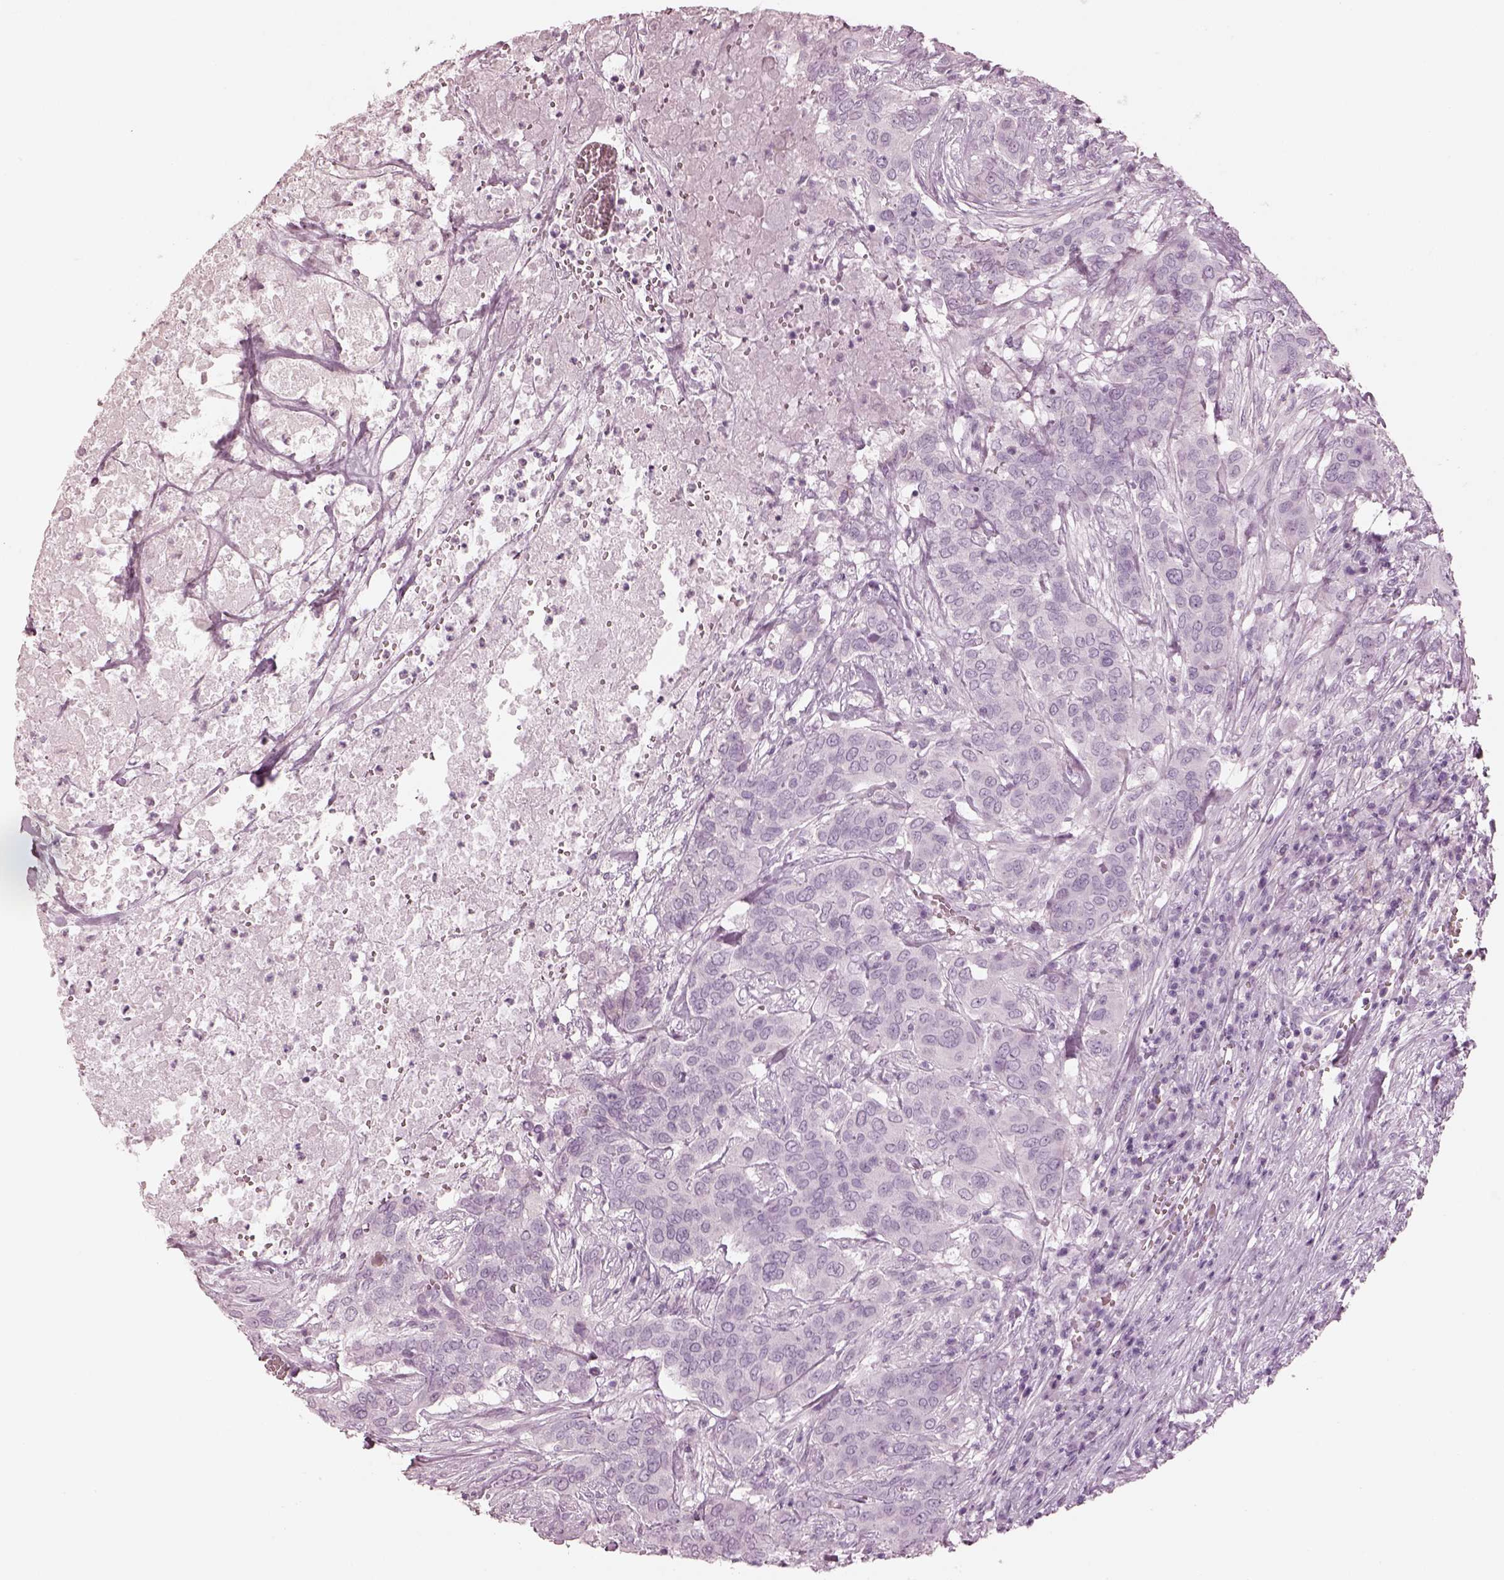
{"staining": {"intensity": "negative", "quantity": "none", "location": "none"}, "tissue": "urothelial cancer", "cell_type": "Tumor cells", "image_type": "cancer", "snomed": [{"axis": "morphology", "description": "Urothelial carcinoma, NOS"}, {"axis": "morphology", "description": "Urothelial carcinoma, High grade"}, {"axis": "topography", "description": "Urinary bladder"}], "caption": "Immunohistochemistry (IHC) of transitional cell carcinoma shows no positivity in tumor cells.", "gene": "OPN4", "patient": {"sex": "male", "age": 63}}